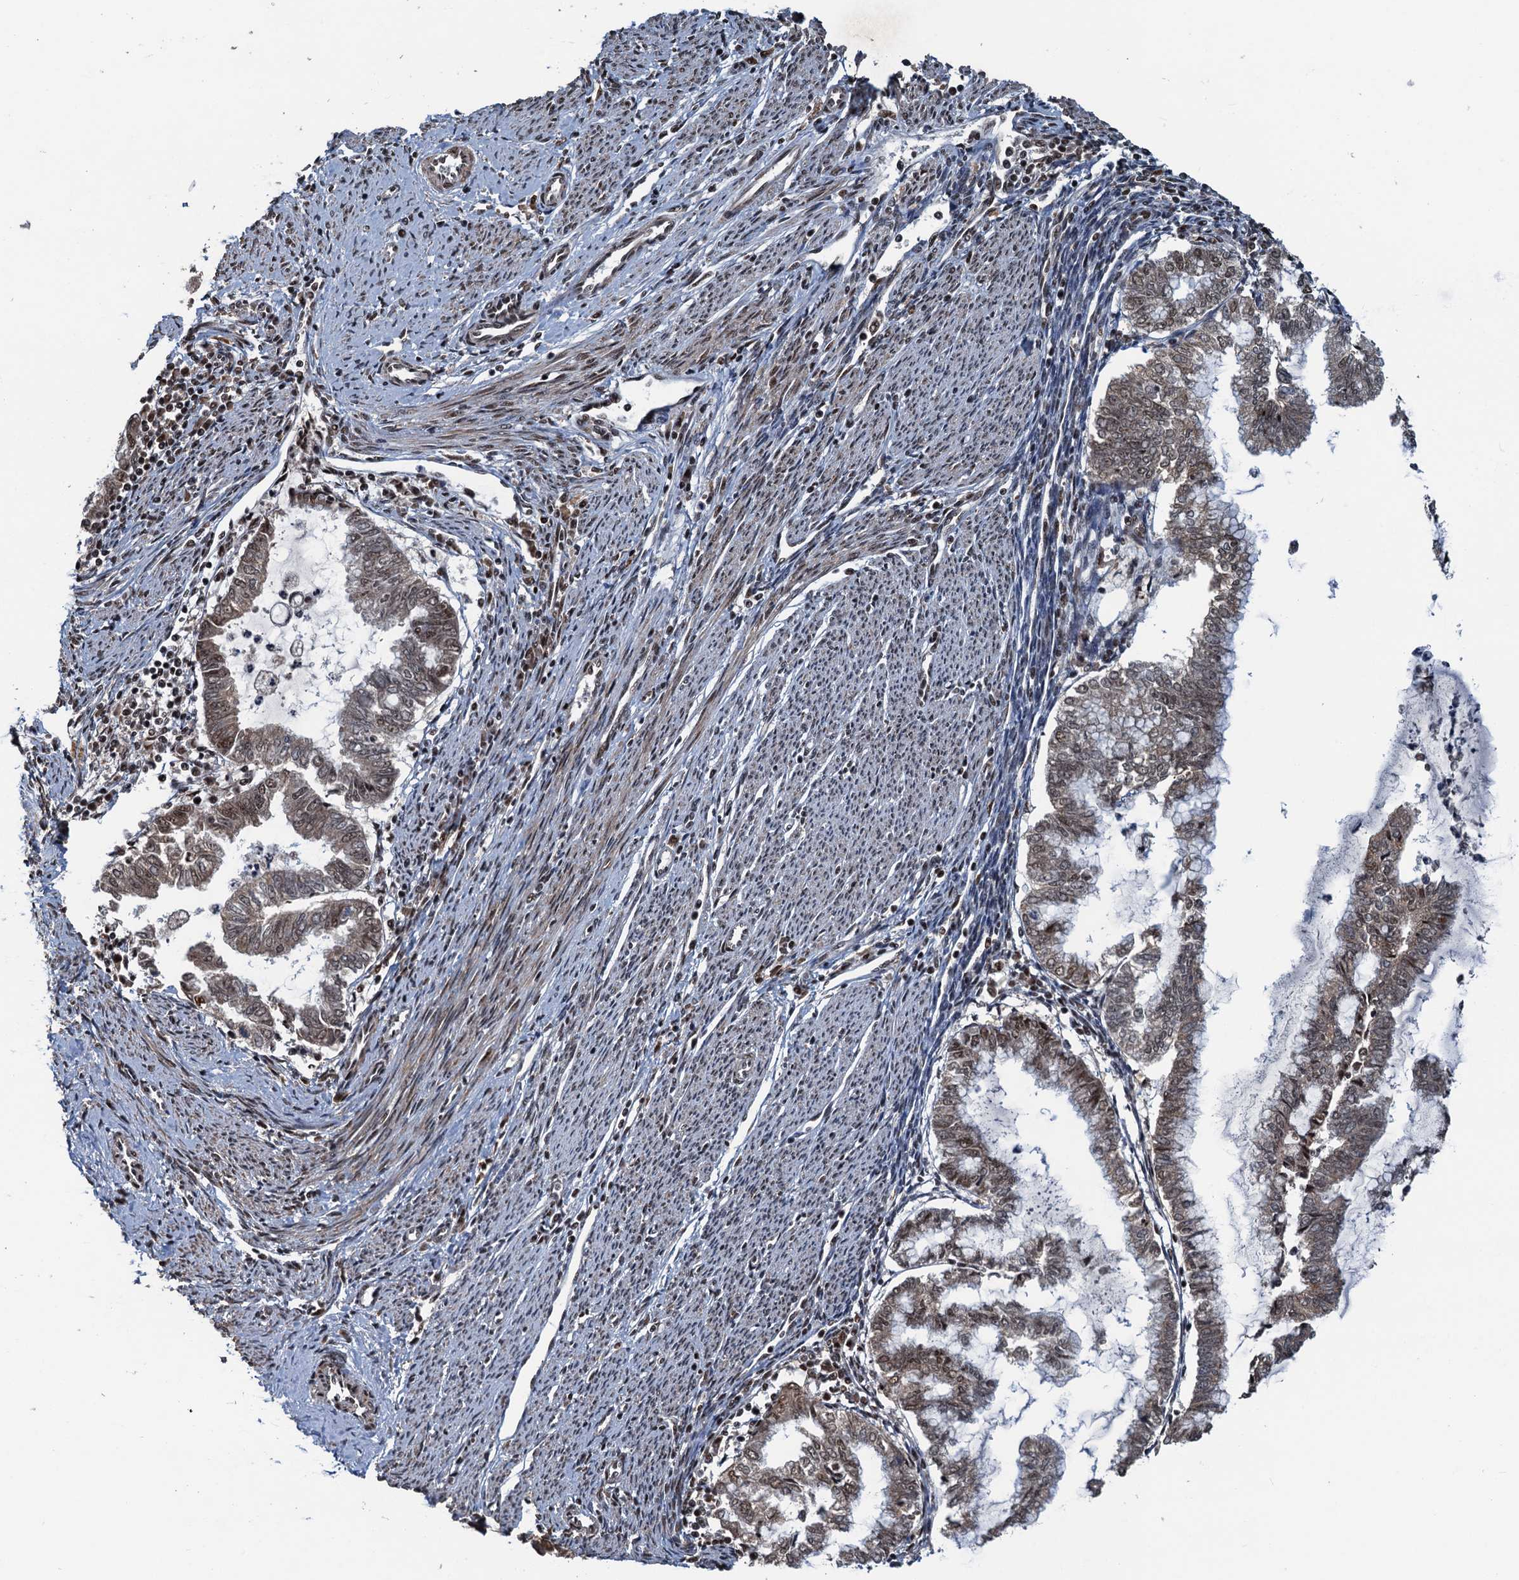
{"staining": {"intensity": "moderate", "quantity": "25%-75%", "location": "nuclear"}, "tissue": "endometrial cancer", "cell_type": "Tumor cells", "image_type": "cancer", "snomed": [{"axis": "morphology", "description": "Adenocarcinoma, NOS"}, {"axis": "topography", "description": "Endometrium"}], "caption": "Protein staining demonstrates moderate nuclear expression in about 25%-75% of tumor cells in endometrial cancer. (Stains: DAB (3,3'-diaminobenzidine) in brown, nuclei in blue, Microscopy: brightfield microscopy at high magnification).", "gene": "ZC3H18", "patient": {"sex": "female", "age": 79}}